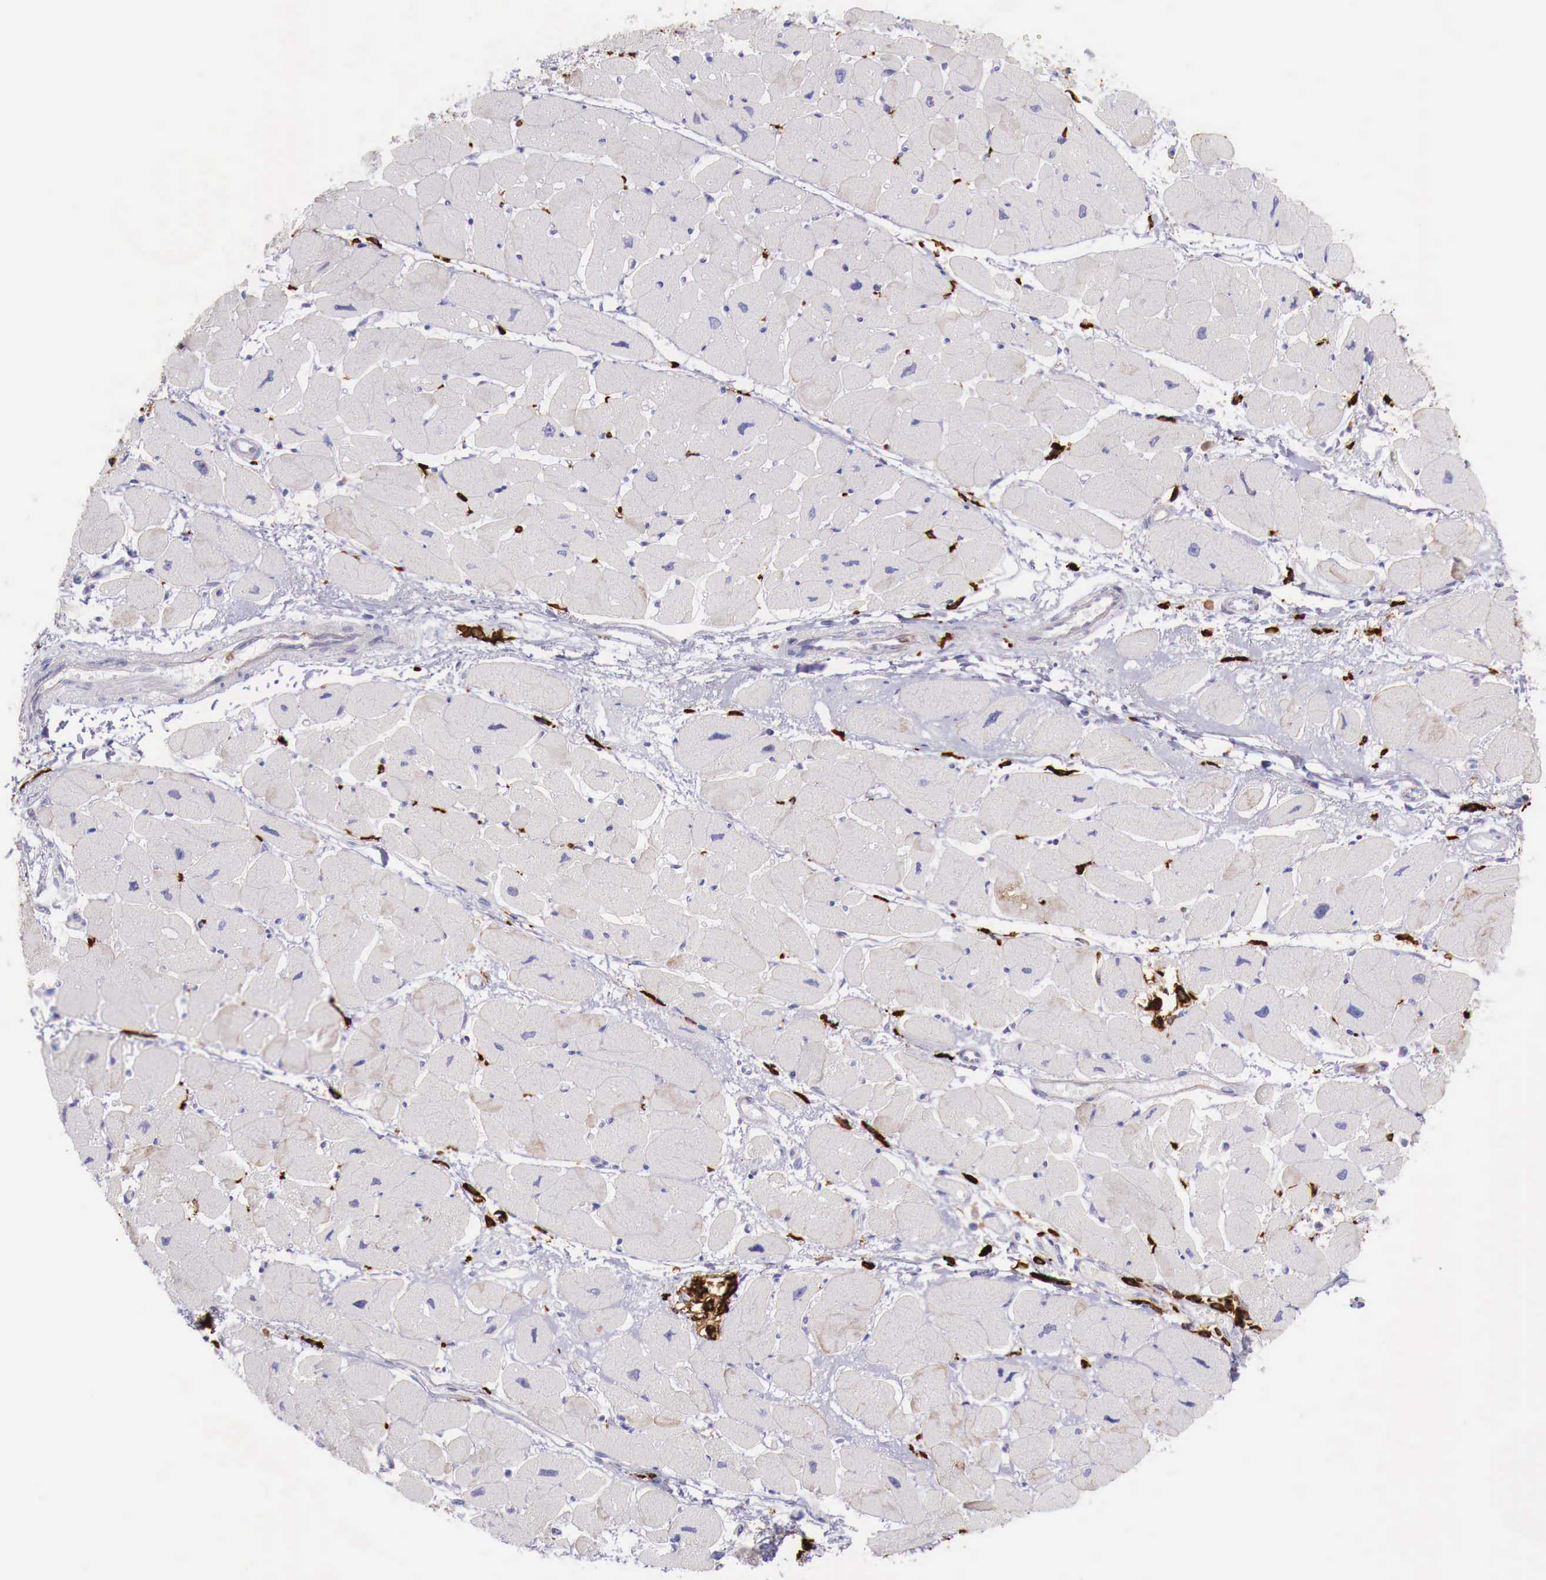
{"staining": {"intensity": "negative", "quantity": "none", "location": "none"}, "tissue": "heart muscle", "cell_type": "Cardiomyocytes", "image_type": "normal", "snomed": [{"axis": "morphology", "description": "Normal tissue, NOS"}, {"axis": "topography", "description": "Heart"}], "caption": "Immunohistochemistry (IHC) histopathology image of unremarkable heart muscle stained for a protein (brown), which reveals no expression in cardiomyocytes. (Stains: DAB (3,3'-diaminobenzidine) IHC with hematoxylin counter stain, Microscopy: brightfield microscopy at high magnification).", "gene": "MSR1", "patient": {"sex": "female", "age": 54}}